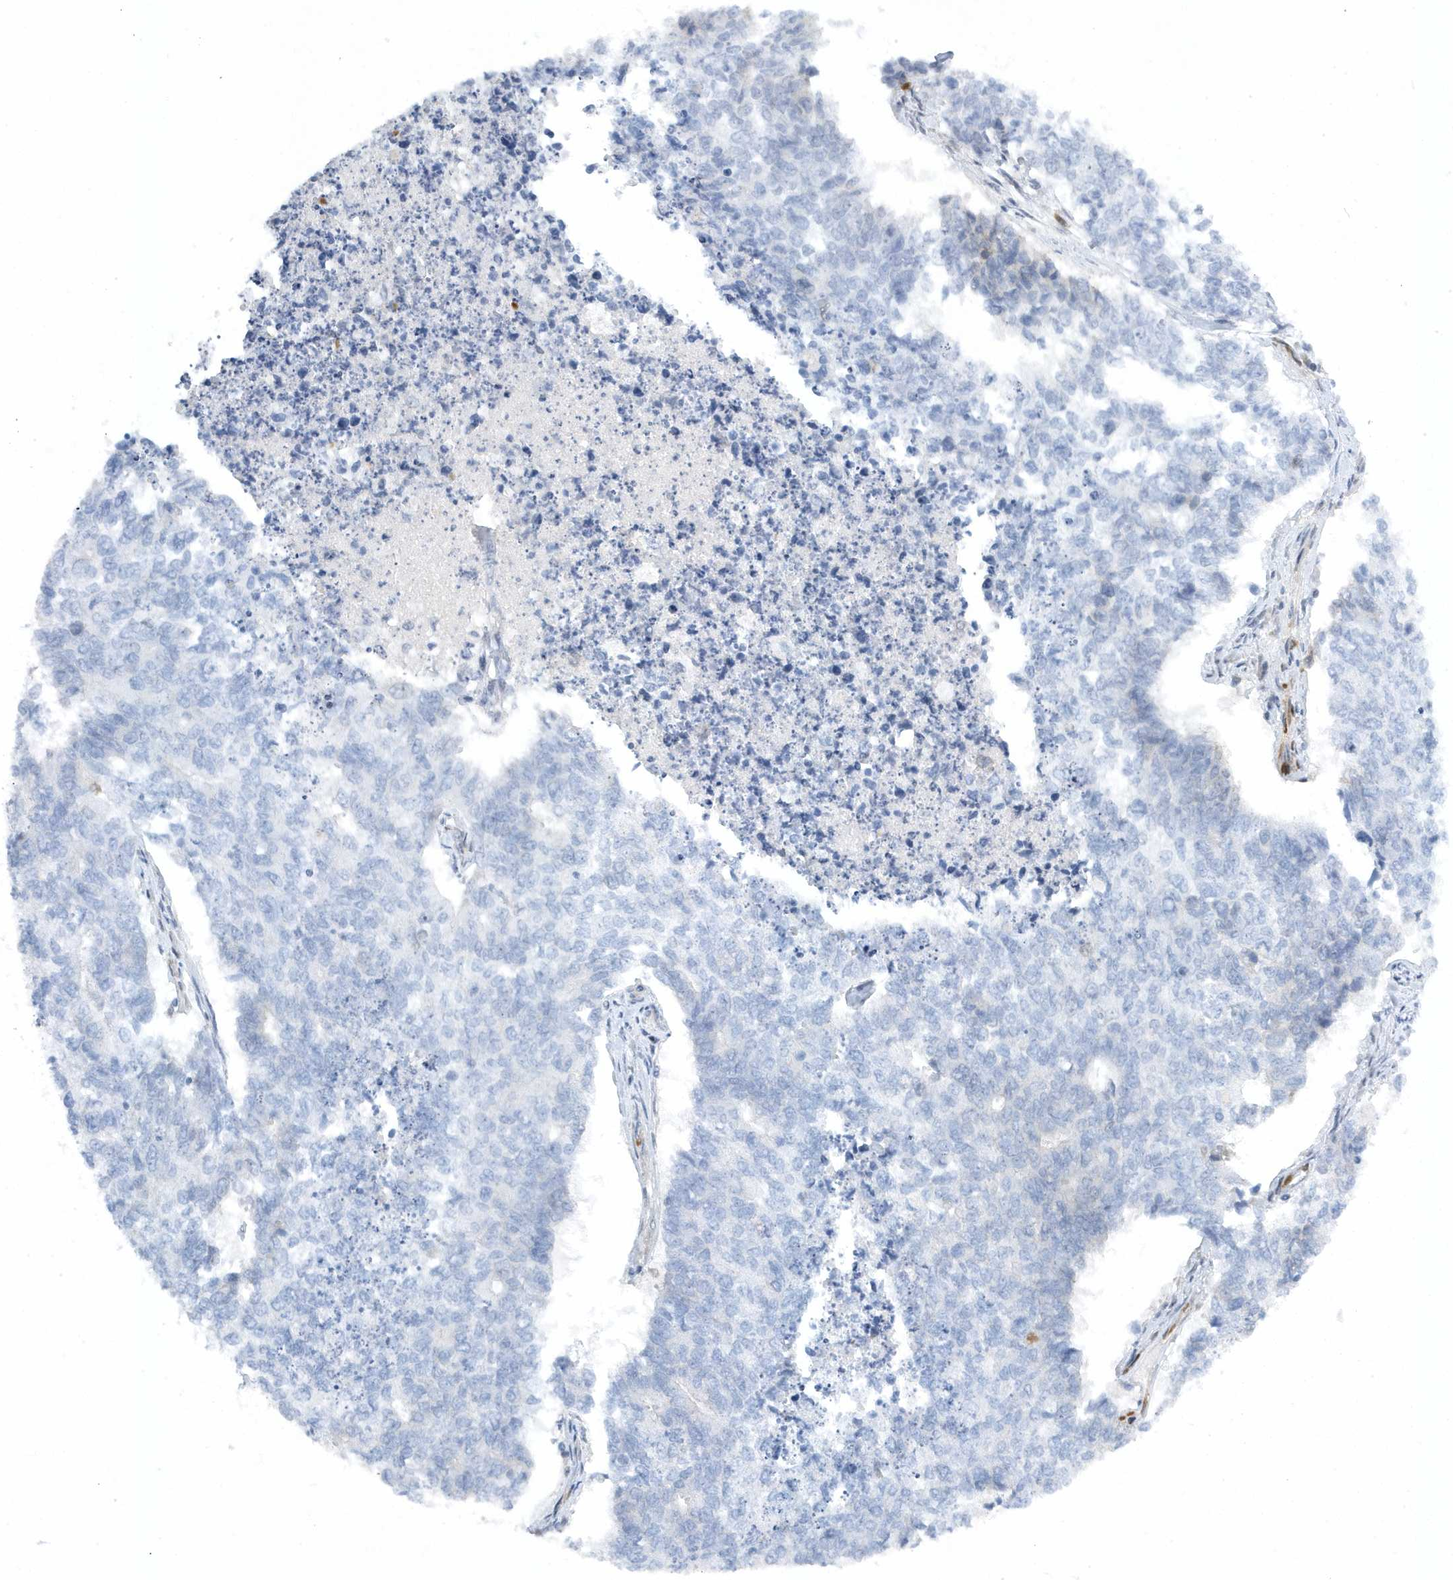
{"staining": {"intensity": "negative", "quantity": "none", "location": "none"}, "tissue": "cervical cancer", "cell_type": "Tumor cells", "image_type": "cancer", "snomed": [{"axis": "morphology", "description": "Squamous cell carcinoma, NOS"}, {"axis": "topography", "description": "Cervix"}], "caption": "DAB immunohistochemical staining of human cervical cancer (squamous cell carcinoma) displays no significant expression in tumor cells.", "gene": "MAP7D3", "patient": {"sex": "female", "age": 63}}